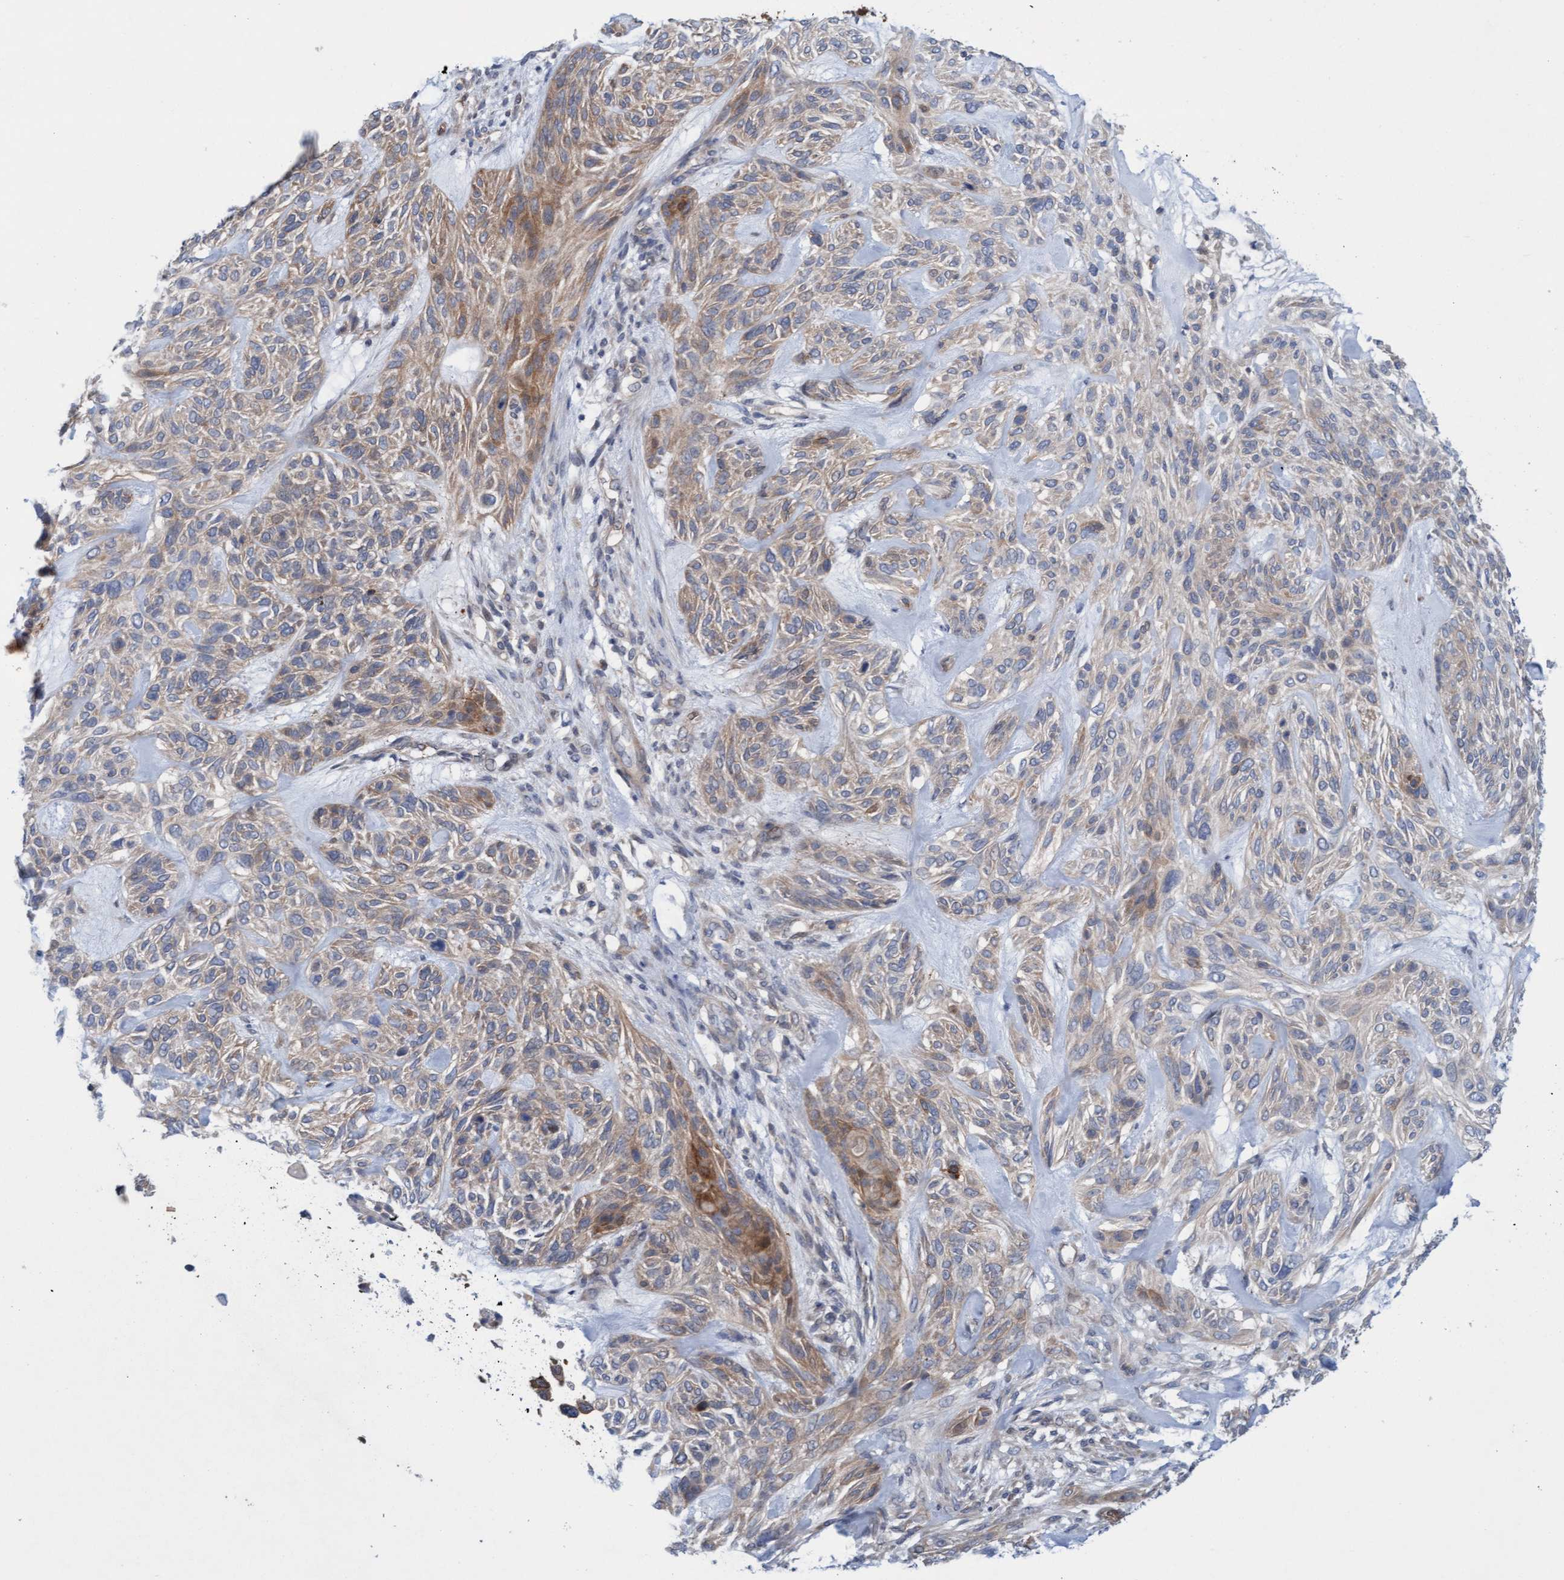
{"staining": {"intensity": "weak", "quantity": "25%-75%", "location": "cytoplasmic/membranous"}, "tissue": "skin cancer", "cell_type": "Tumor cells", "image_type": "cancer", "snomed": [{"axis": "morphology", "description": "Basal cell carcinoma"}, {"axis": "topography", "description": "Skin"}], "caption": "This is a histology image of IHC staining of skin cancer (basal cell carcinoma), which shows weak staining in the cytoplasmic/membranous of tumor cells.", "gene": "KLHL25", "patient": {"sex": "male", "age": 55}}